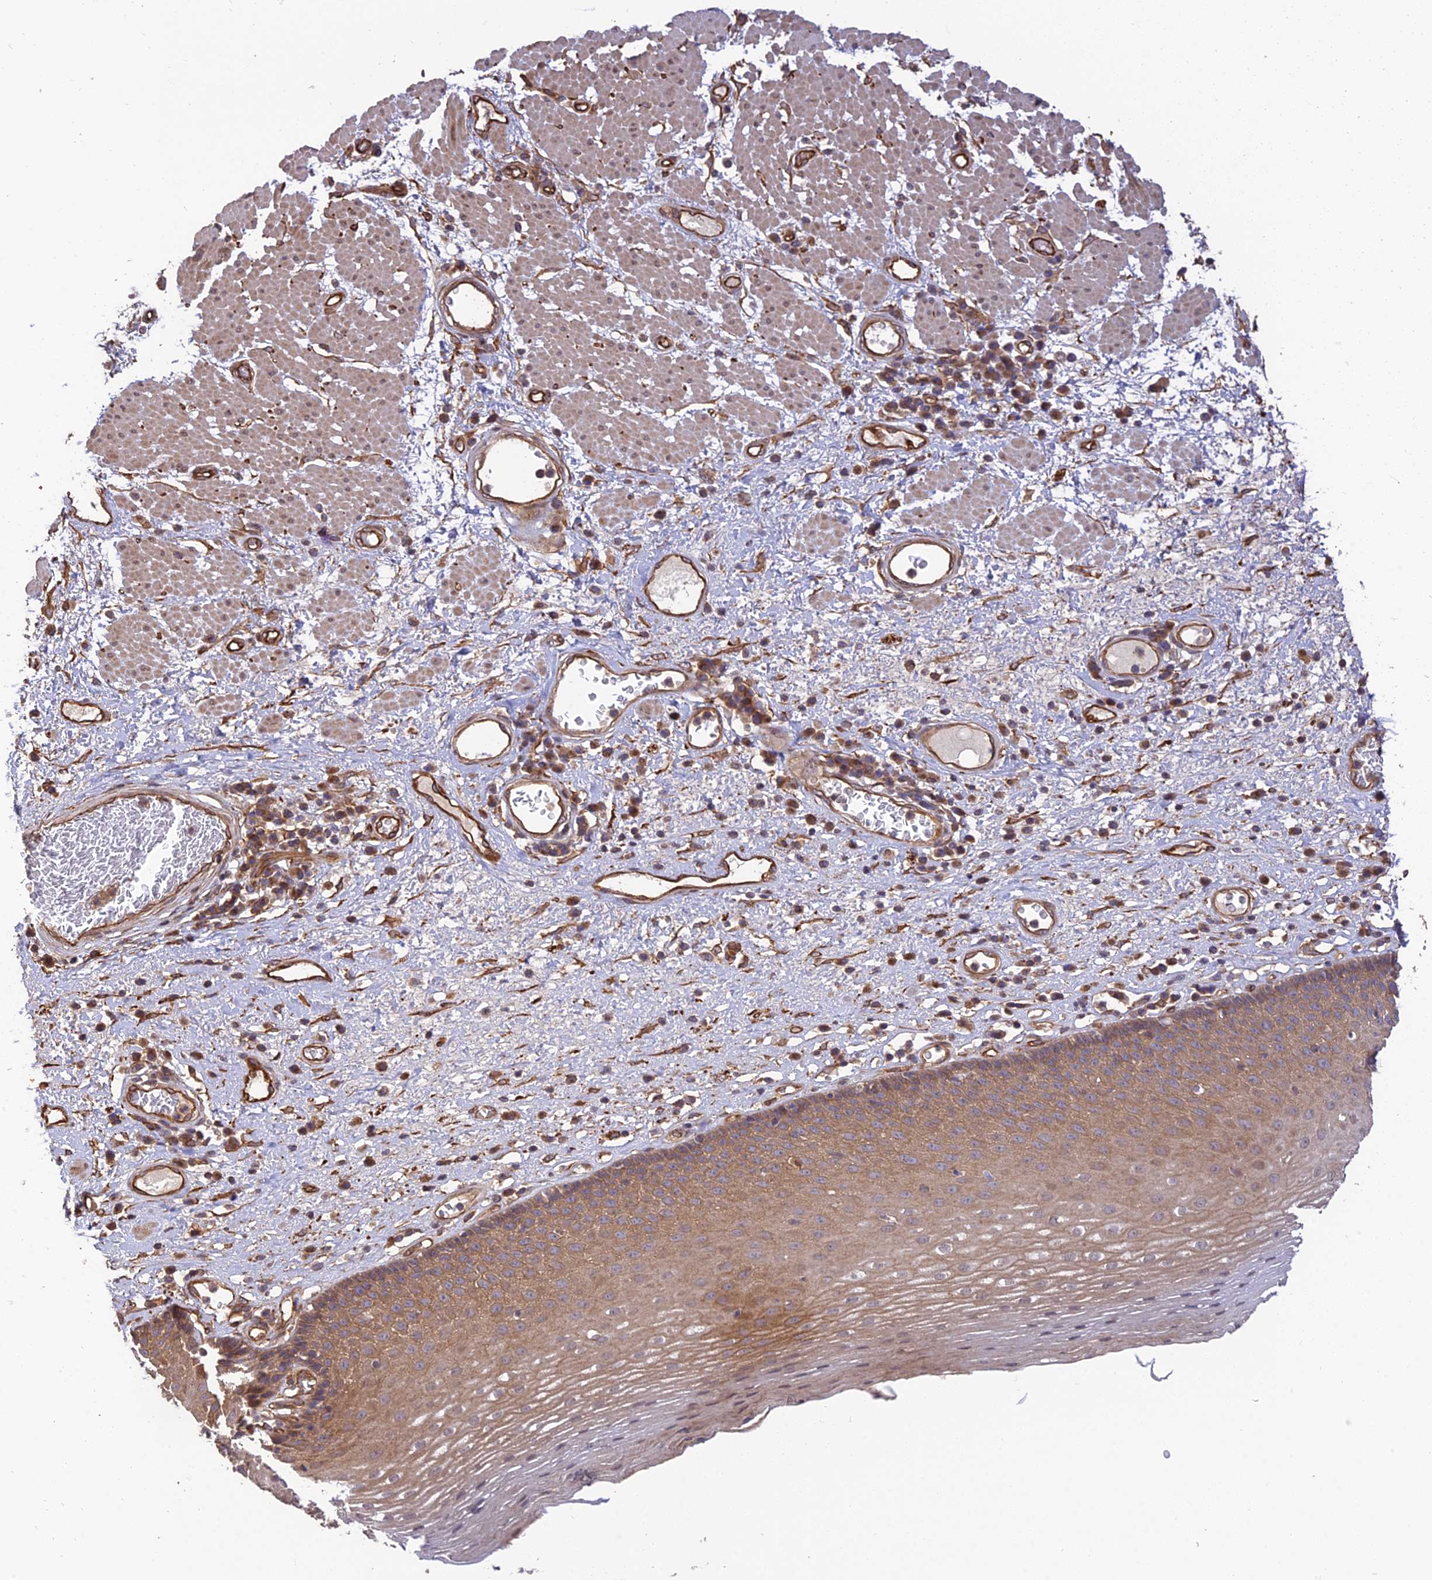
{"staining": {"intensity": "moderate", "quantity": ">75%", "location": "cytoplasmic/membranous"}, "tissue": "esophagus", "cell_type": "Squamous epithelial cells", "image_type": "normal", "snomed": [{"axis": "morphology", "description": "Normal tissue, NOS"}, {"axis": "morphology", "description": "Adenocarcinoma, NOS"}, {"axis": "topography", "description": "Esophagus"}], "caption": "Immunohistochemical staining of normal esophagus exhibits moderate cytoplasmic/membranous protein positivity in about >75% of squamous epithelial cells.", "gene": "HOMER2", "patient": {"sex": "male", "age": 62}}